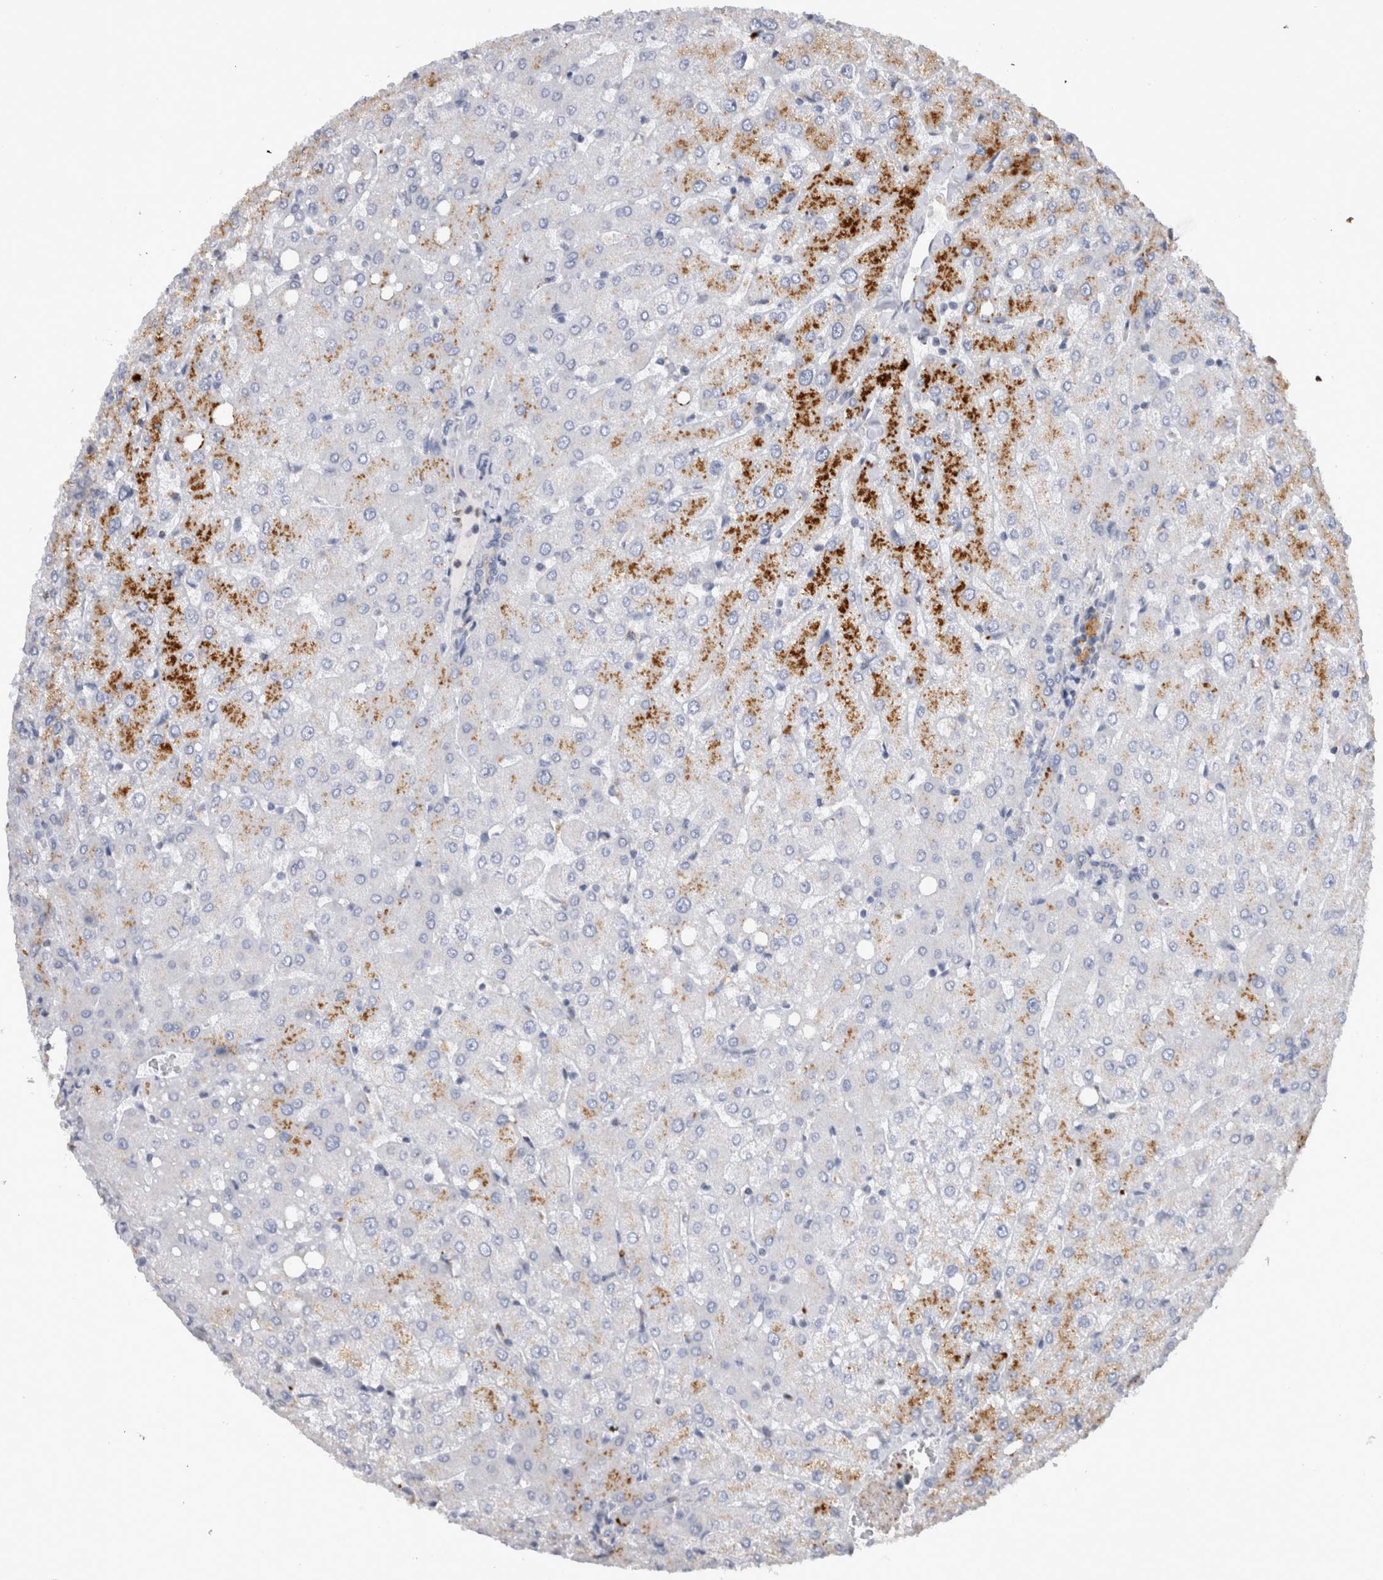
{"staining": {"intensity": "negative", "quantity": "none", "location": "none"}, "tissue": "liver", "cell_type": "Cholangiocytes", "image_type": "normal", "snomed": [{"axis": "morphology", "description": "Normal tissue, NOS"}, {"axis": "topography", "description": "Liver"}], "caption": "Immunohistochemistry (IHC) image of benign human liver stained for a protein (brown), which displays no positivity in cholangiocytes.", "gene": "CD63", "patient": {"sex": "female", "age": 54}}